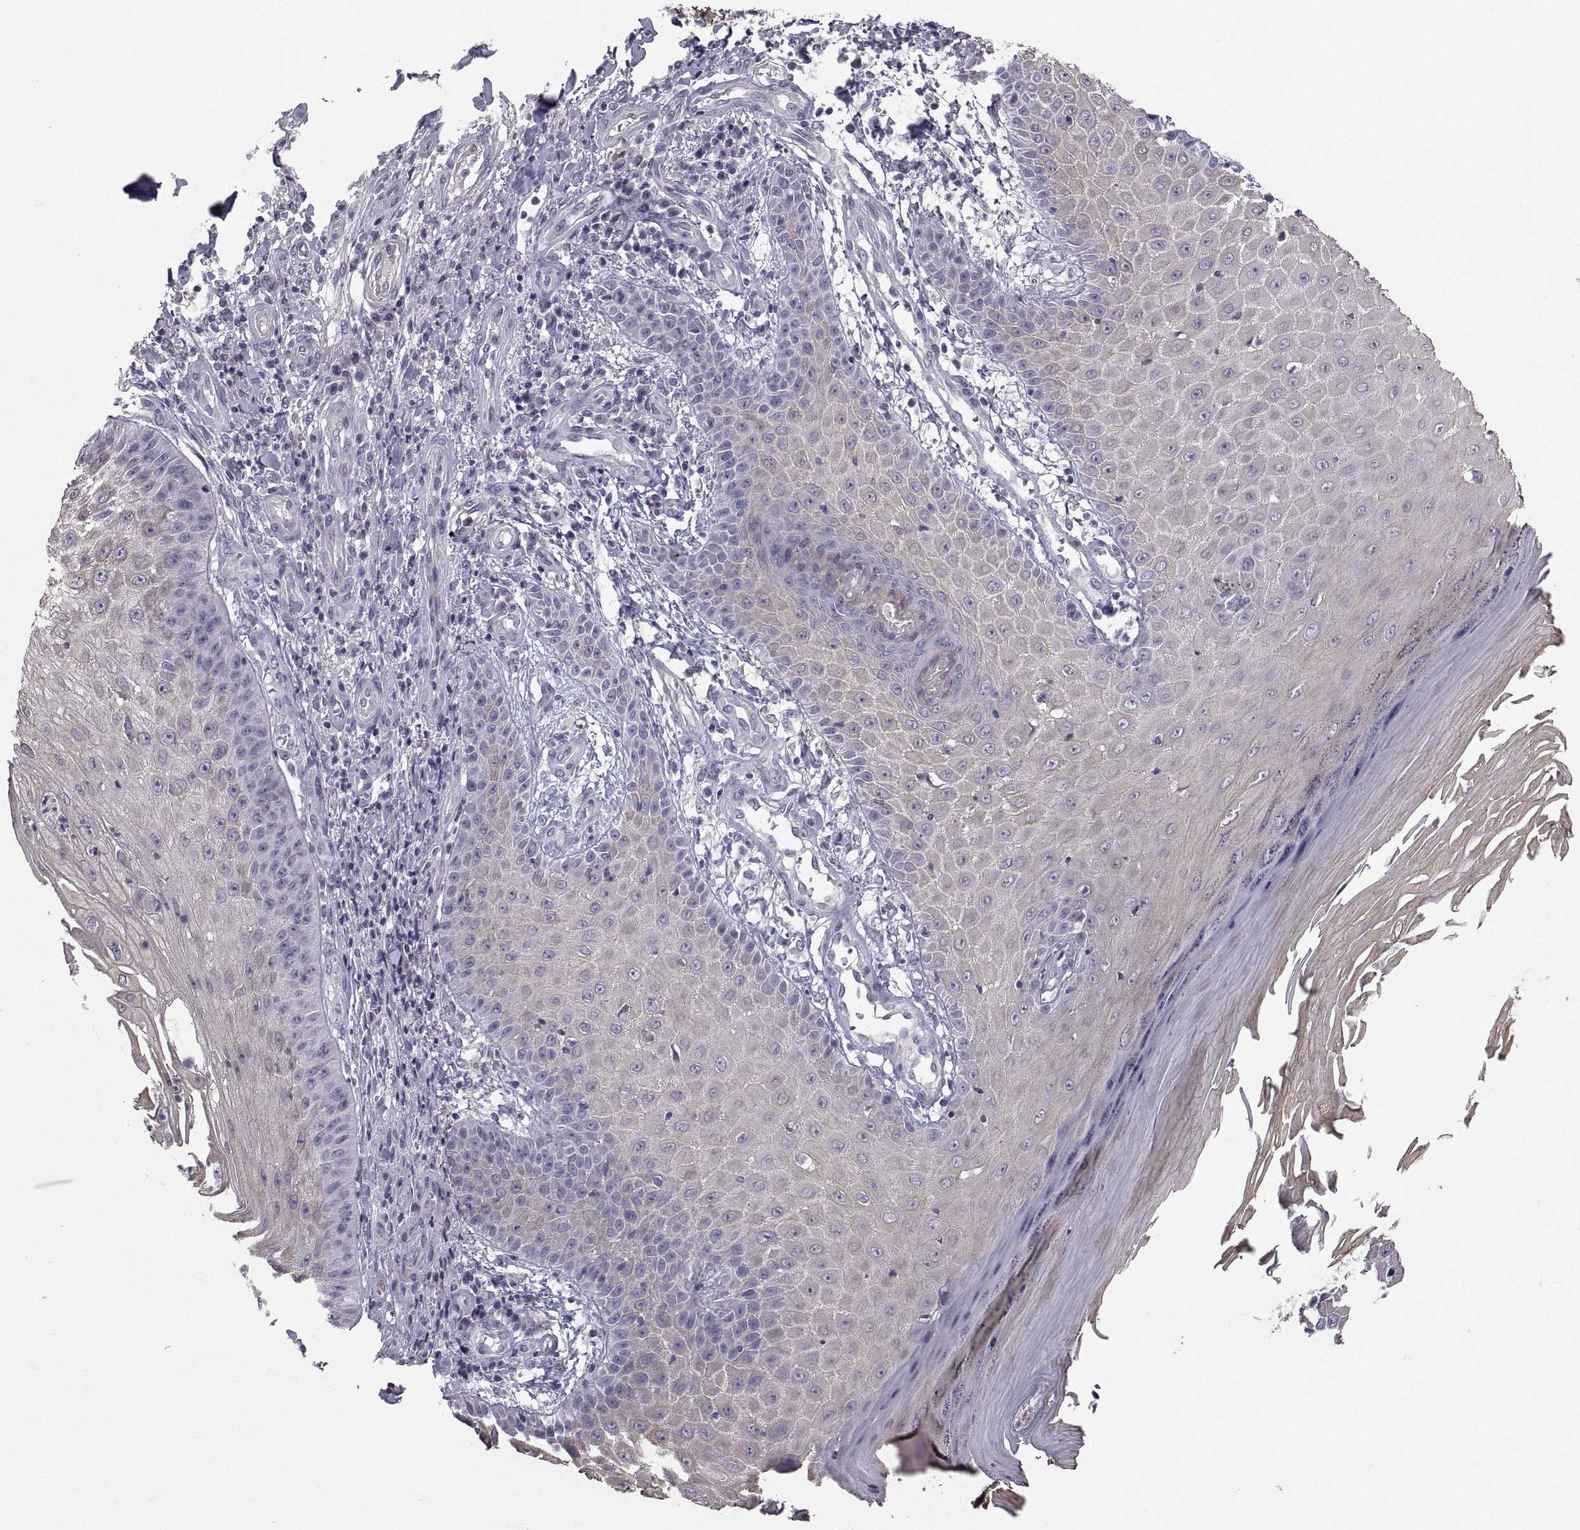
{"staining": {"intensity": "weak", "quantity": "25%-75%", "location": "cytoplasmic/membranous"}, "tissue": "skin cancer", "cell_type": "Tumor cells", "image_type": "cancer", "snomed": [{"axis": "morphology", "description": "Squamous cell carcinoma, NOS"}, {"axis": "topography", "description": "Skin"}], "caption": "Squamous cell carcinoma (skin) stained for a protein displays weak cytoplasmic/membranous positivity in tumor cells. Immunohistochemistry stains the protein in brown and the nuclei are stained blue.", "gene": "NPTX2", "patient": {"sex": "male", "age": 70}}